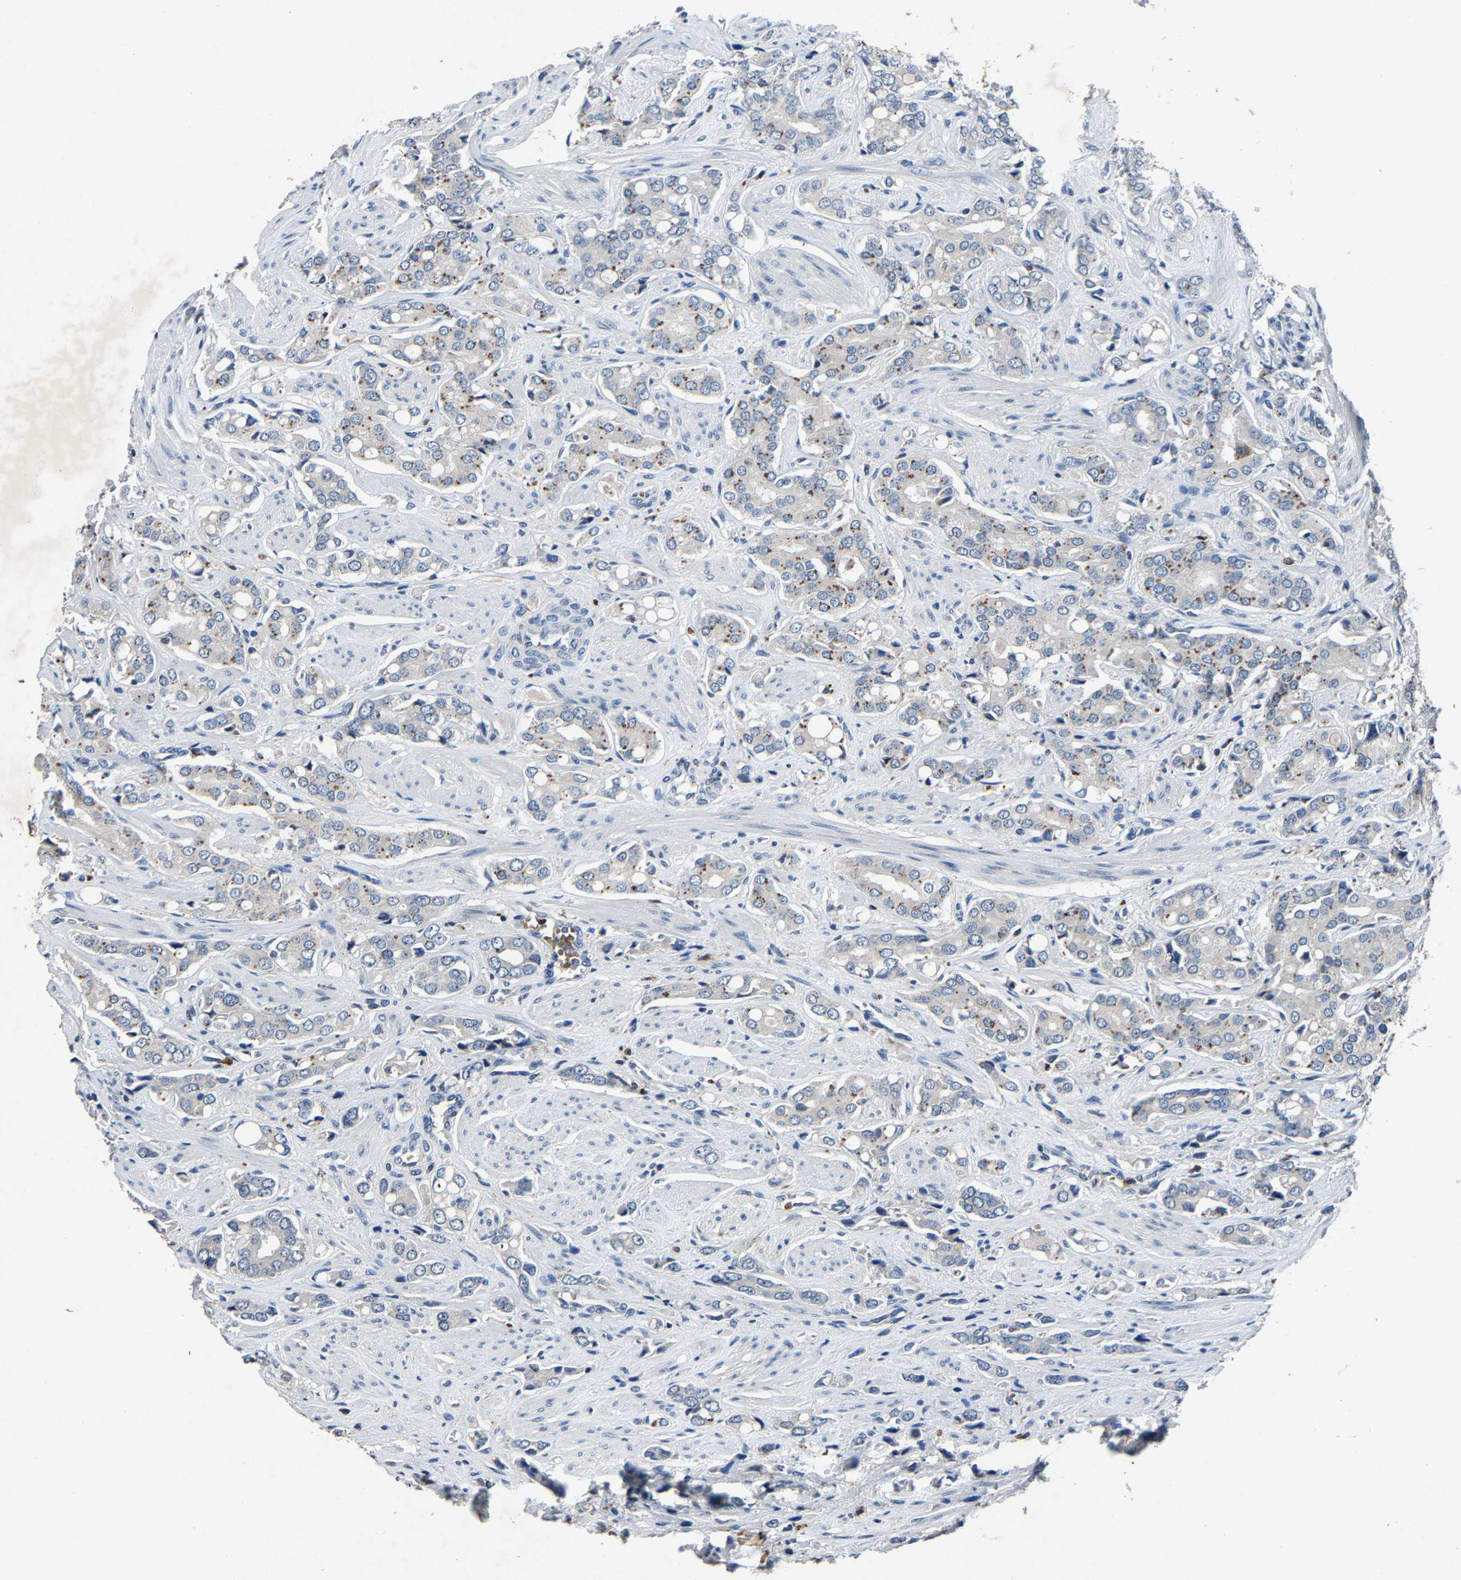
{"staining": {"intensity": "negative", "quantity": "none", "location": "none"}, "tissue": "prostate cancer", "cell_type": "Tumor cells", "image_type": "cancer", "snomed": [{"axis": "morphology", "description": "Adenocarcinoma, High grade"}, {"axis": "topography", "description": "Prostate"}], "caption": "Prostate cancer was stained to show a protein in brown. There is no significant positivity in tumor cells.", "gene": "PCNX2", "patient": {"sex": "male", "age": 52}}